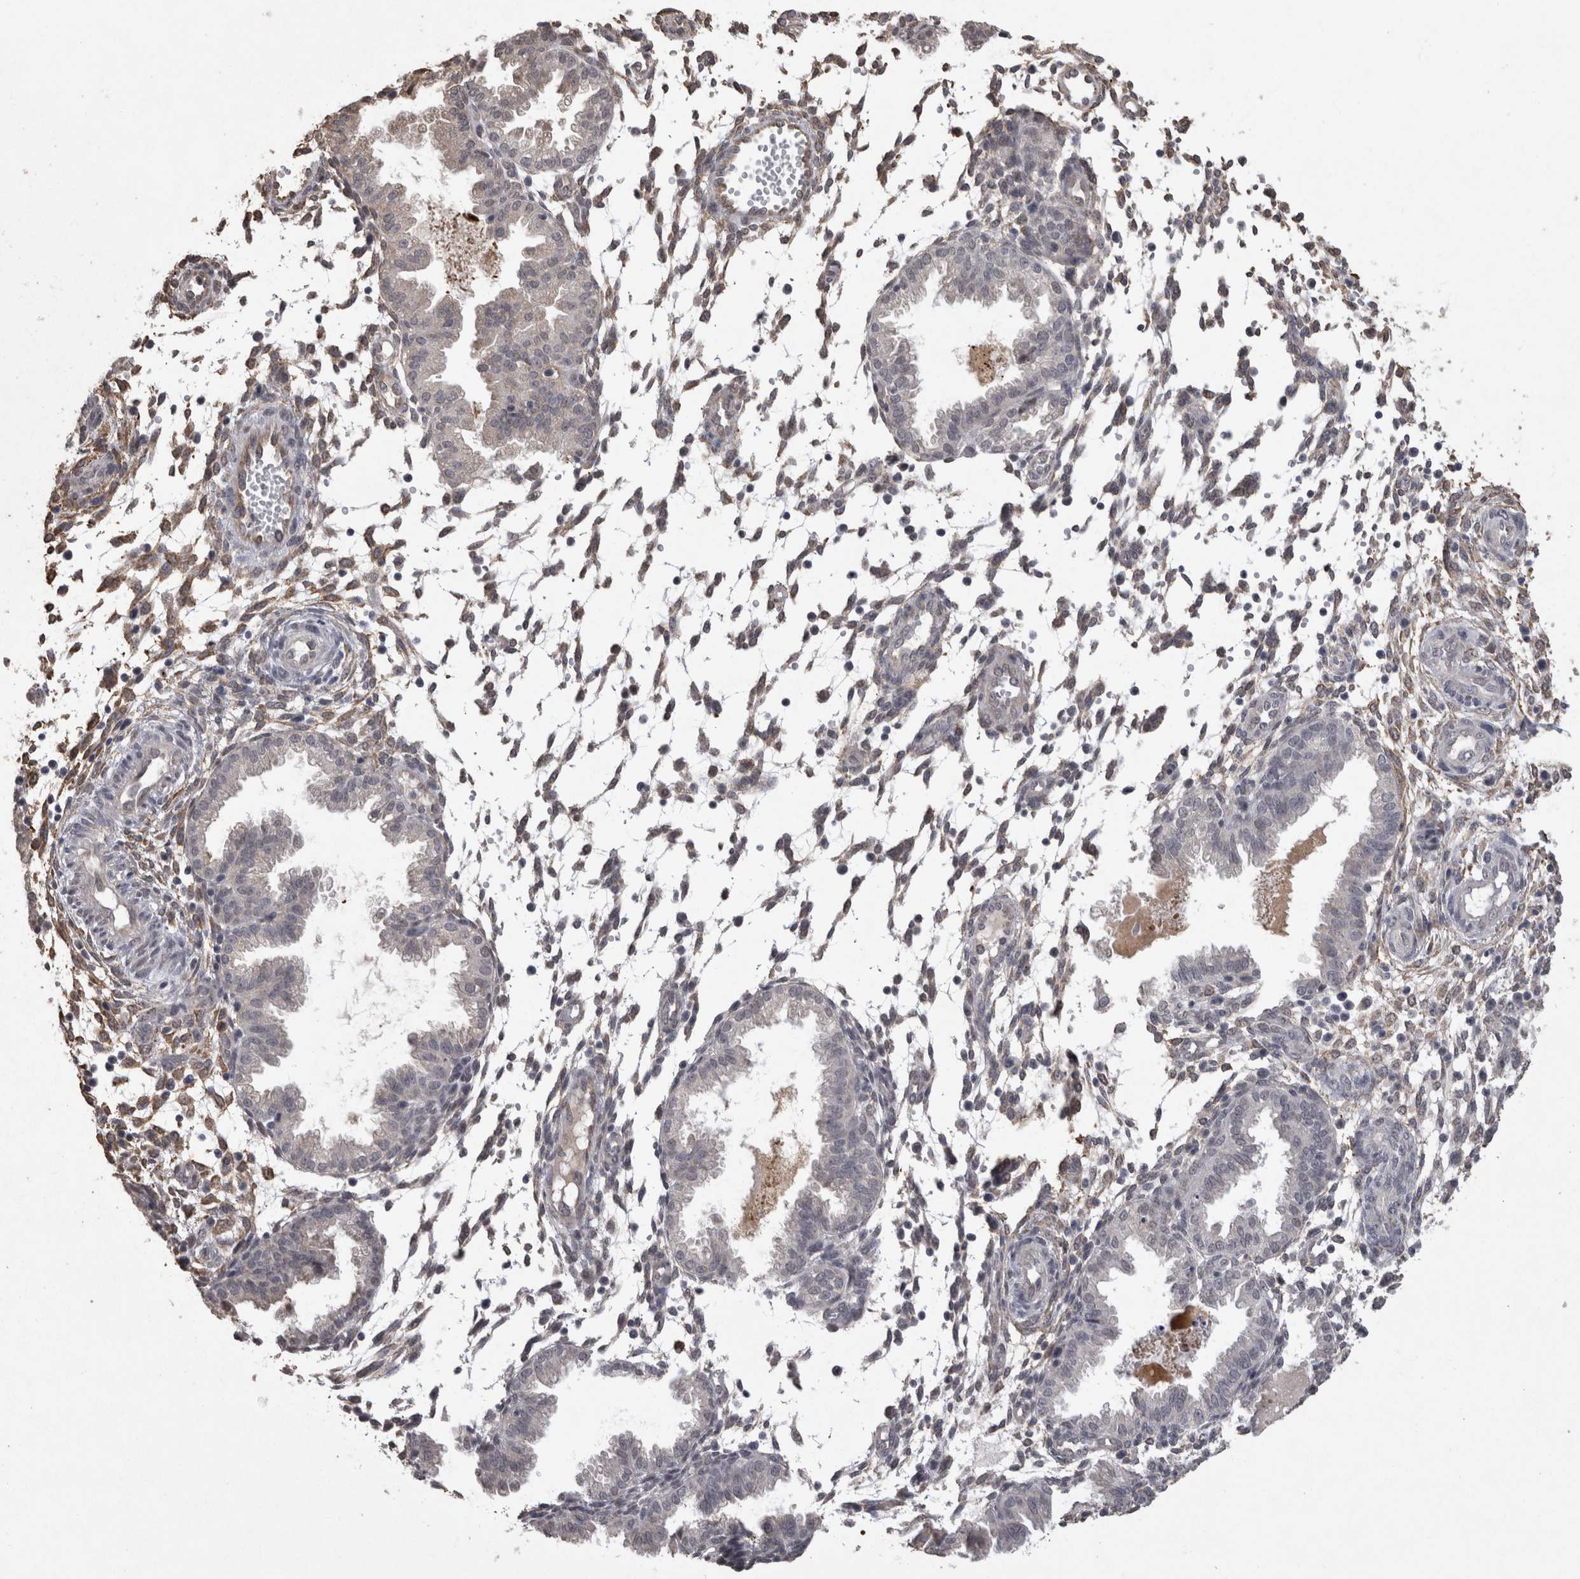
{"staining": {"intensity": "weak", "quantity": "25%-75%", "location": "cytoplasmic/membranous"}, "tissue": "endometrium", "cell_type": "Cells in endometrial stroma", "image_type": "normal", "snomed": [{"axis": "morphology", "description": "Normal tissue, NOS"}, {"axis": "topography", "description": "Endometrium"}], "caption": "Benign endometrium reveals weak cytoplasmic/membranous positivity in approximately 25%-75% of cells in endometrial stroma The staining was performed using DAB to visualize the protein expression in brown, while the nuclei were stained in blue with hematoxylin (Magnification: 20x)..", "gene": "MEP1A", "patient": {"sex": "female", "age": 33}}